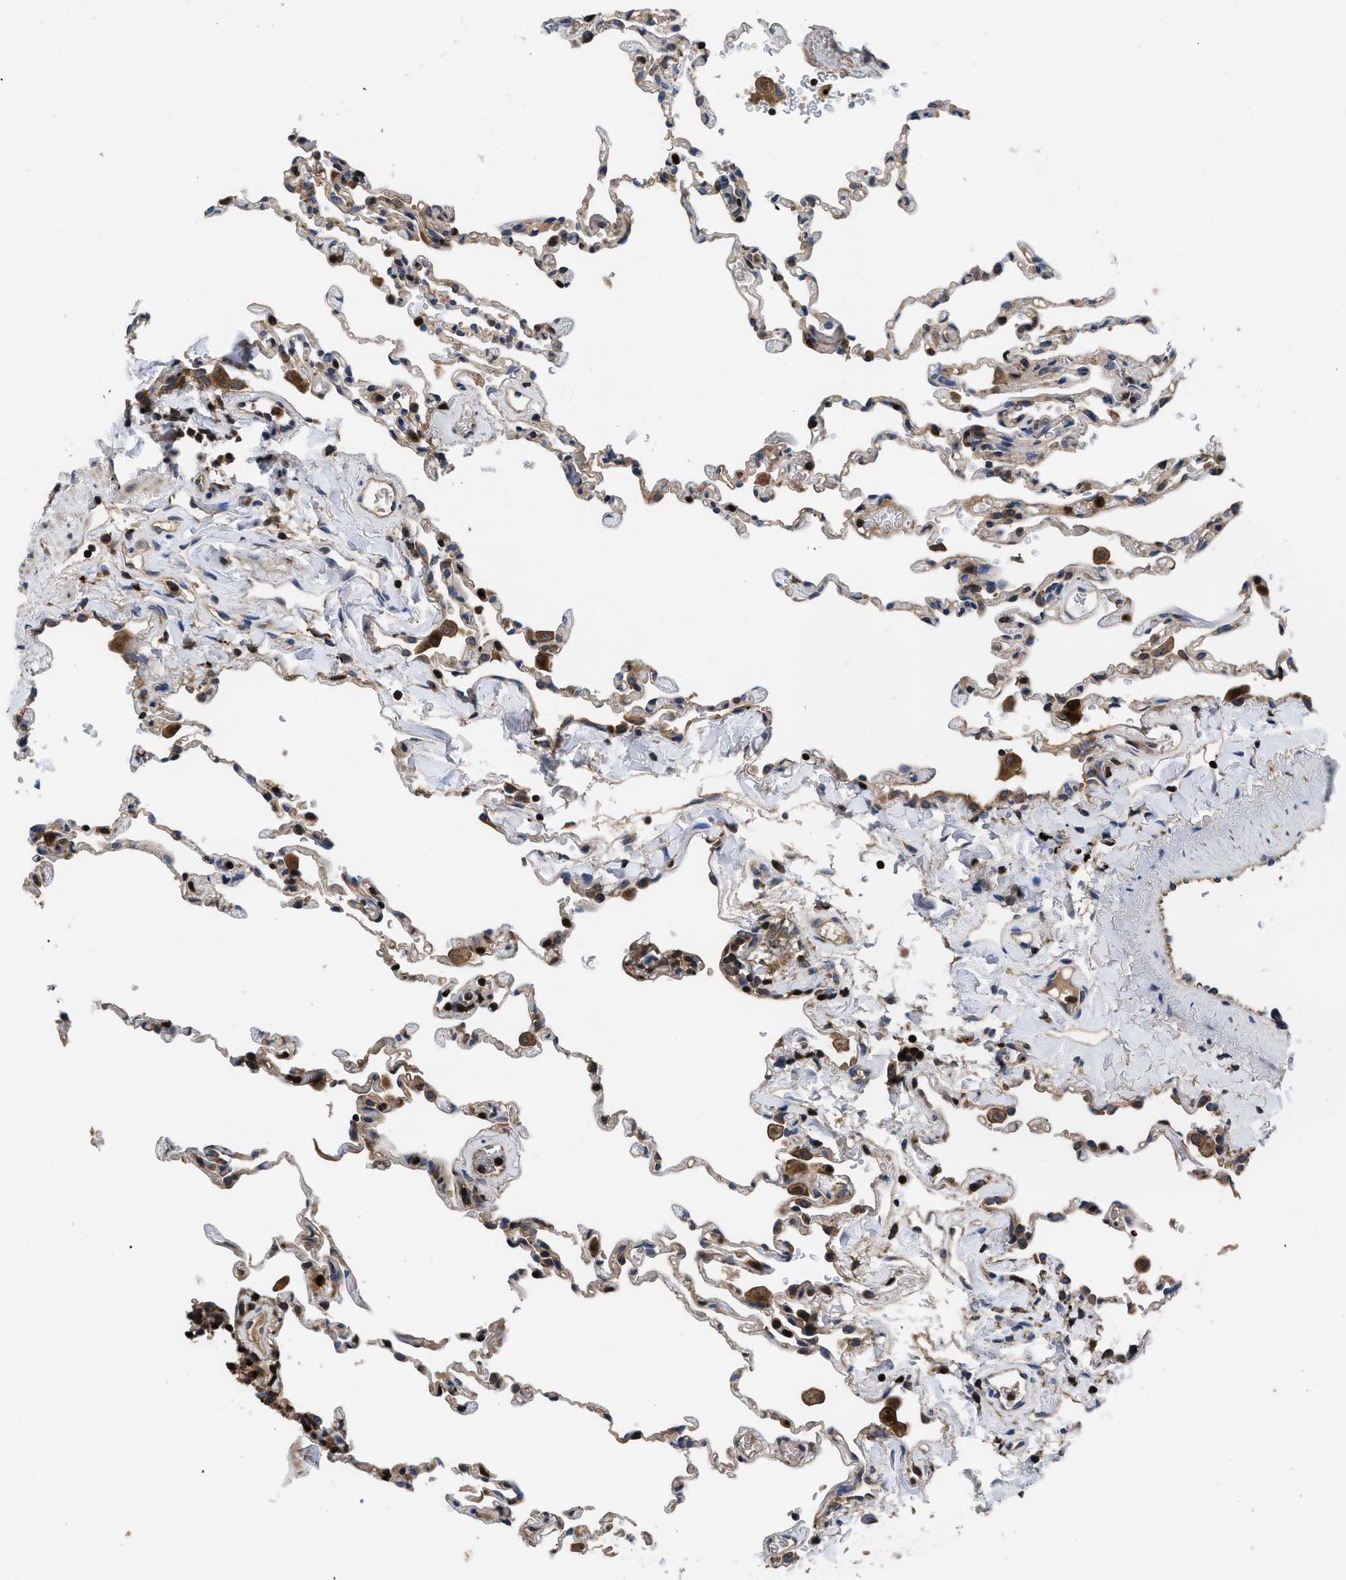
{"staining": {"intensity": "moderate", "quantity": "<25%", "location": "cytoplasmic/membranous,nuclear"}, "tissue": "lung", "cell_type": "Alveolar cells", "image_type": "normal", "snomed": [{"axis": "morphology", "description": "Normal tissue, NOS"}, {"axis": "topography", "description": "Lung"}], "caption": "Immunohistochemistry (IHC) of benign human lung displays low levels of moderate cytoplasmic/membranous,nuclear staining in about <25% of alveolar cells. (Brightfield microscopy of DAB IHC at high magnification).", "gene": "YBEY", "patient": {"sex": "male", "age": 59}}